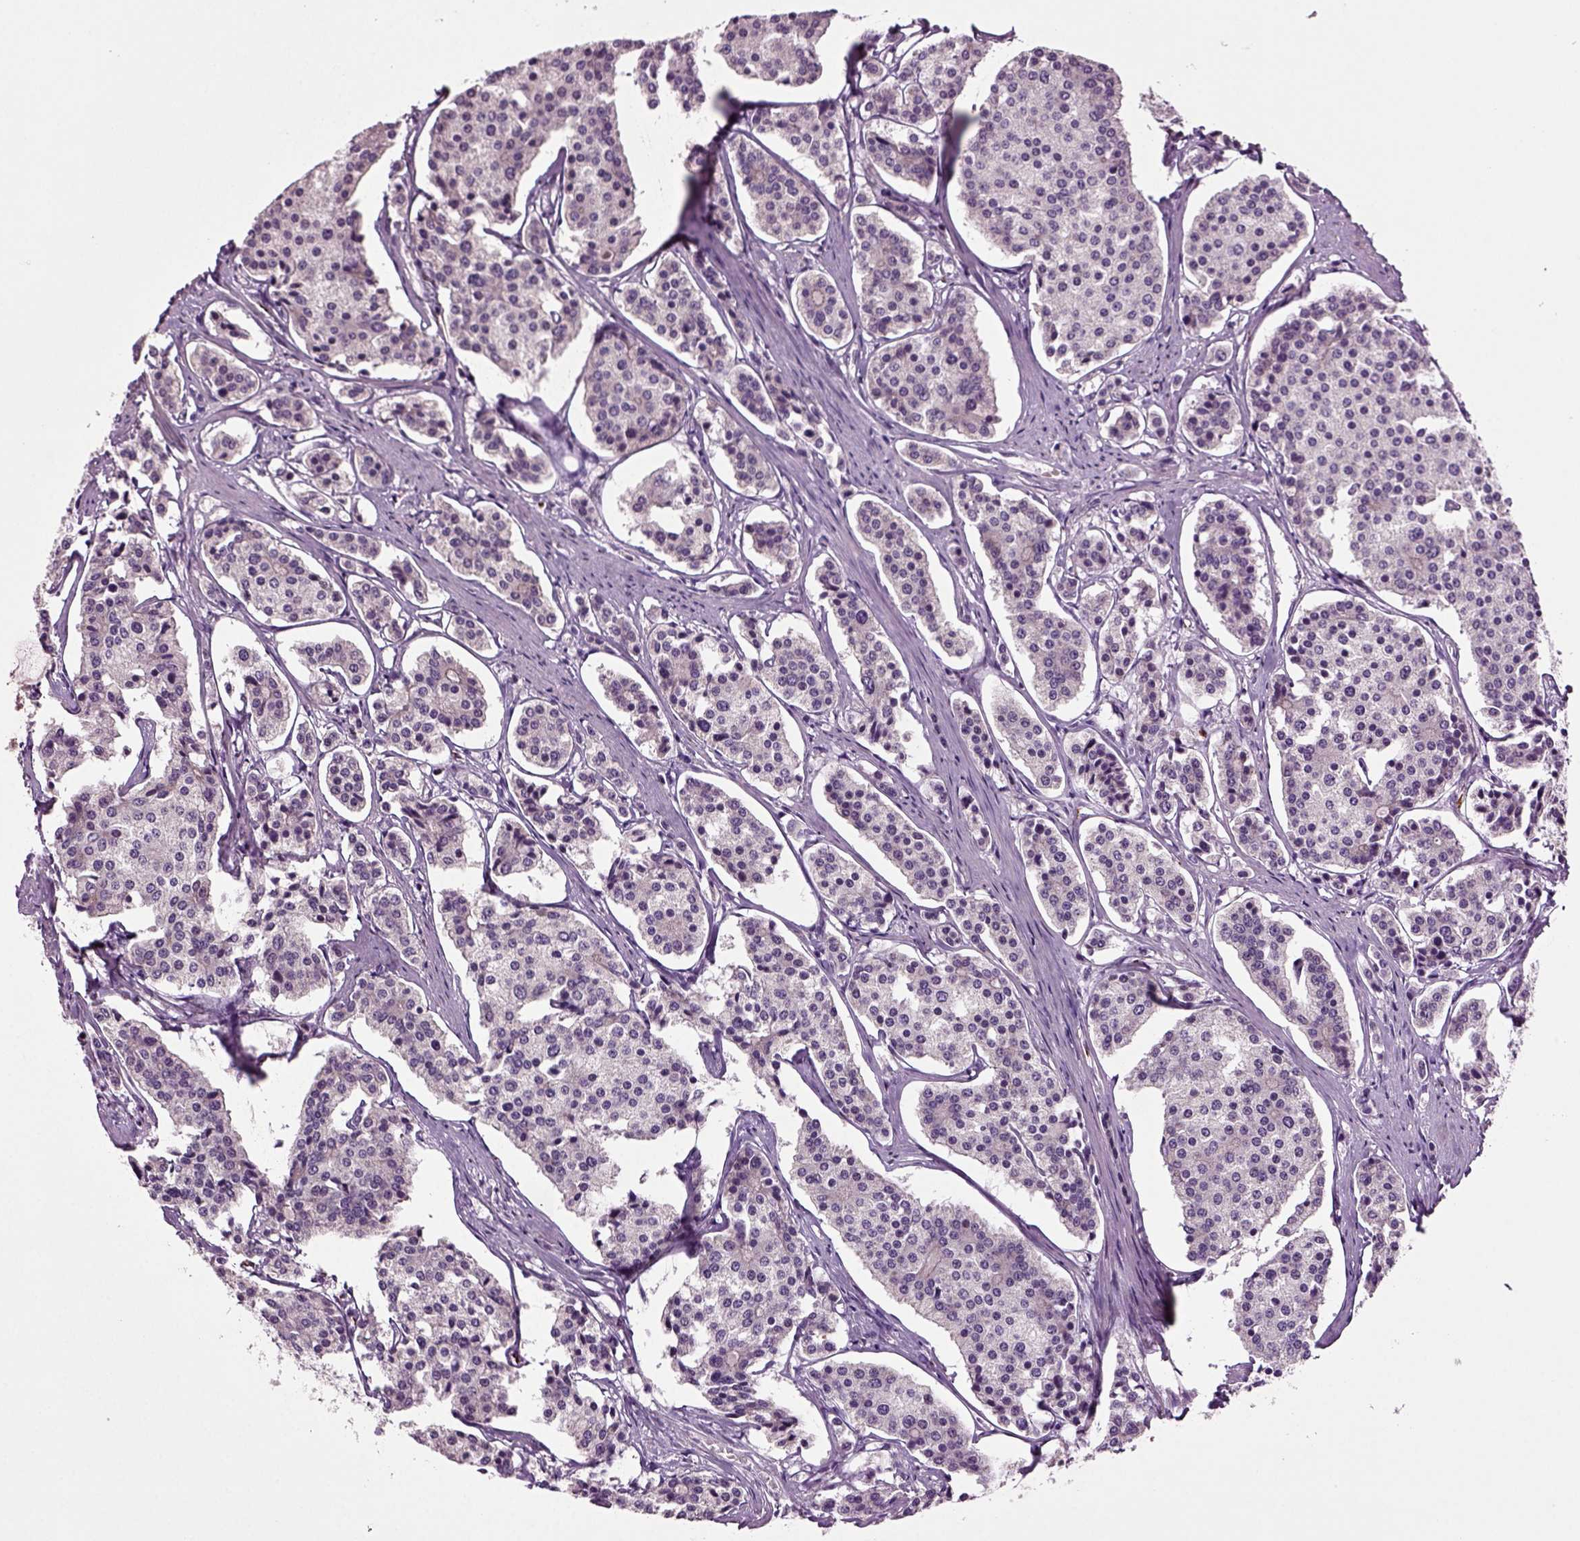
{"staining": {"intensity": "negative", "quantity": "none", "location": "none"}, "tissue": "carcinoid", "cell_type": "Tumor cells", "image_type": "cancer", "snomed": [{"axis": "morphology", "description": "Carcinoid, malignant, NOS"}, {"axis": "topography", "description": "Small intestine"}], "caption": "Tumor cells show no significant expression in malignant carcinoid.", "gene": "SLC17A6", "patient": {"sex": "female", "age": 65}}